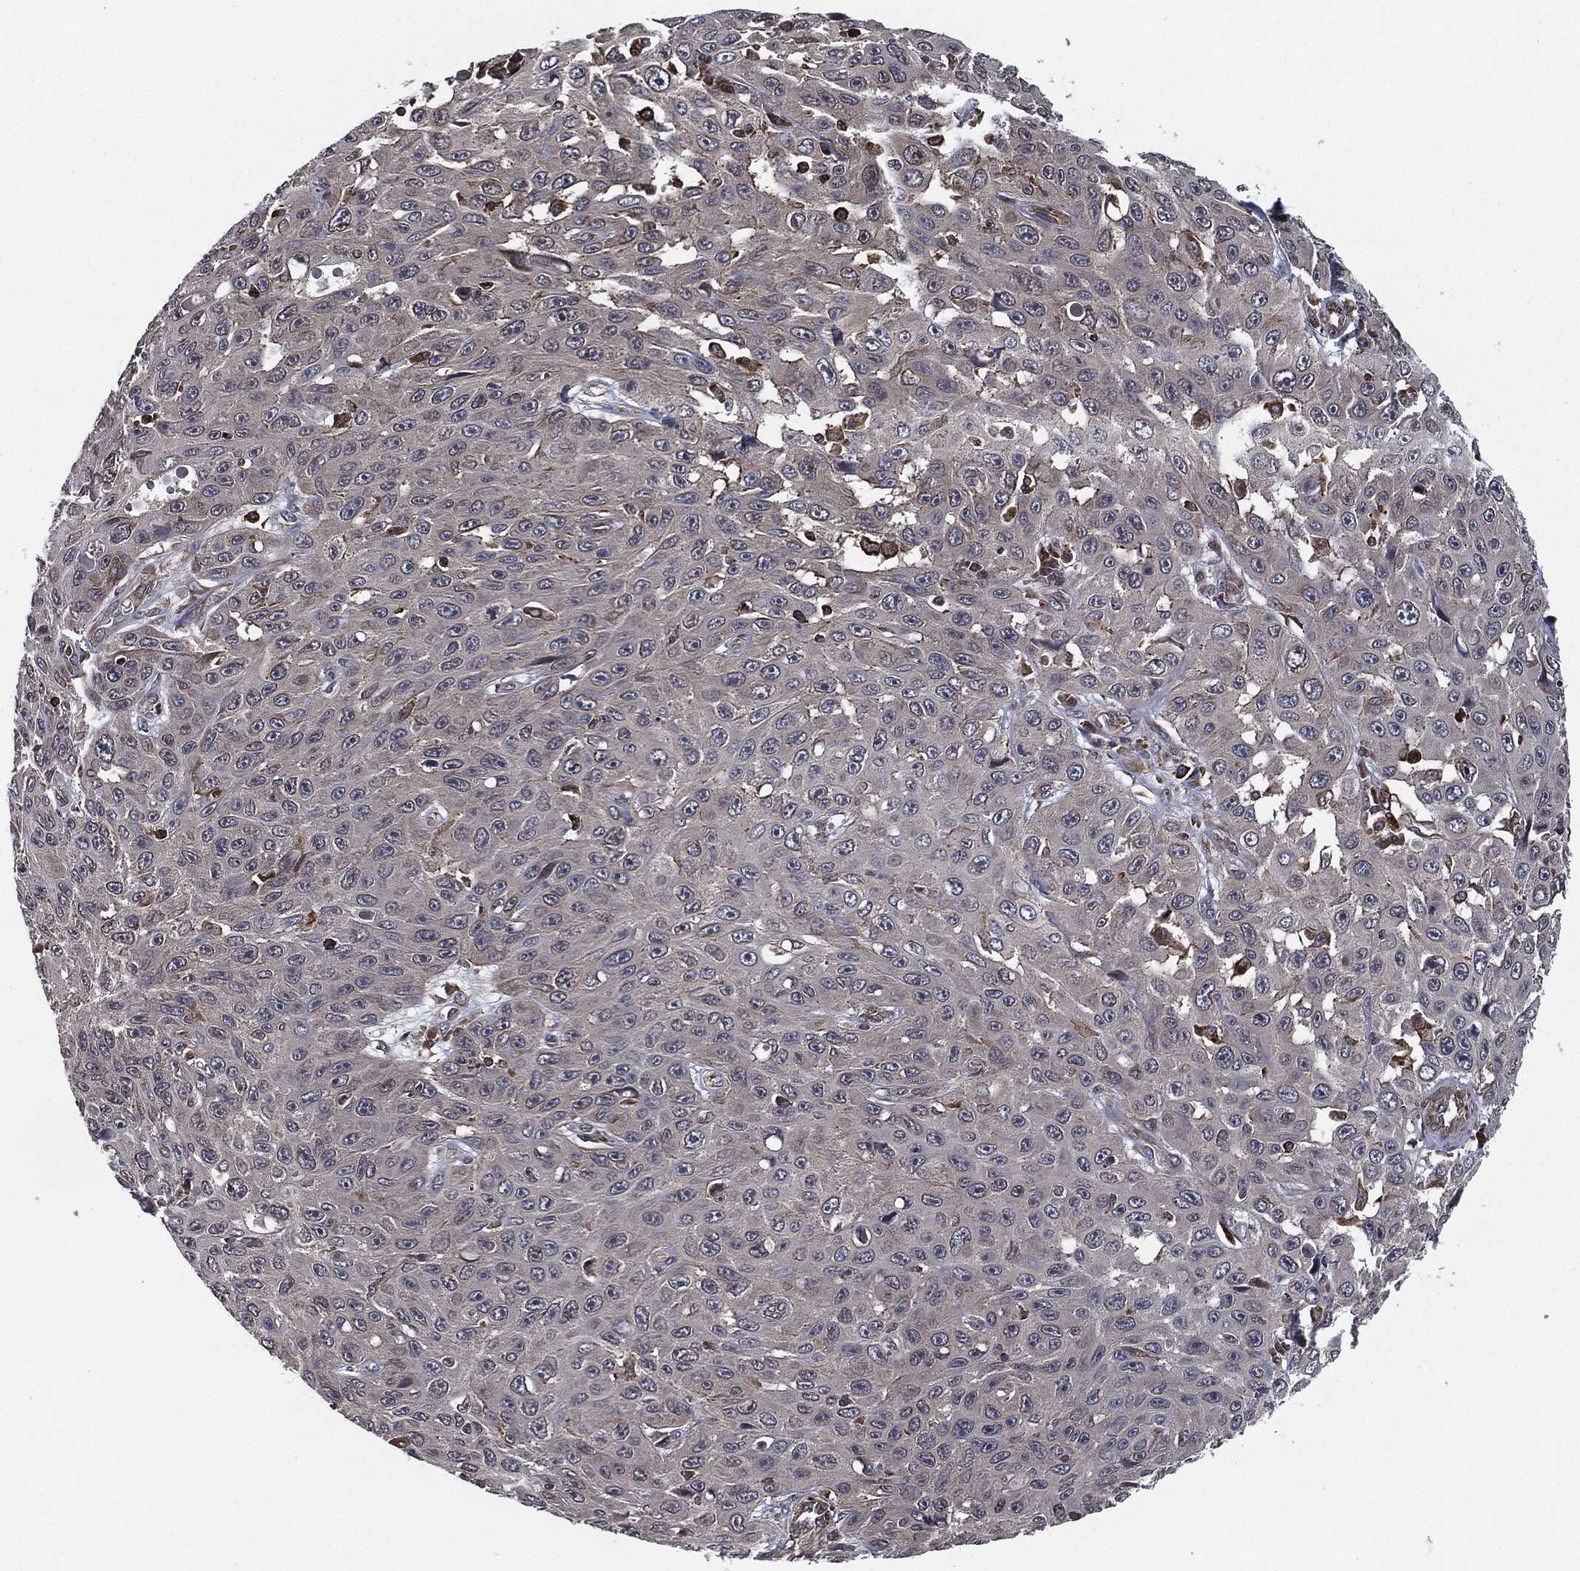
{"staining": {"intensity": "negative", "quantity": "none", "location": "none"}, "tissue": "skin cancer", "cell_type": "Tumor cells", "image_type": "cancer", "snomed": [{"axis": "morphology", "description": "Squamous cell carcinoma, NOS"}, {"axis": "topography", "description": "Skin"}], "caption": "Skin squamous cell carcinoma stained for a protein using IHC displays no expression tumor cells.", "gene": "UBR1", "patient": {"sex": "male", "age": 82}}